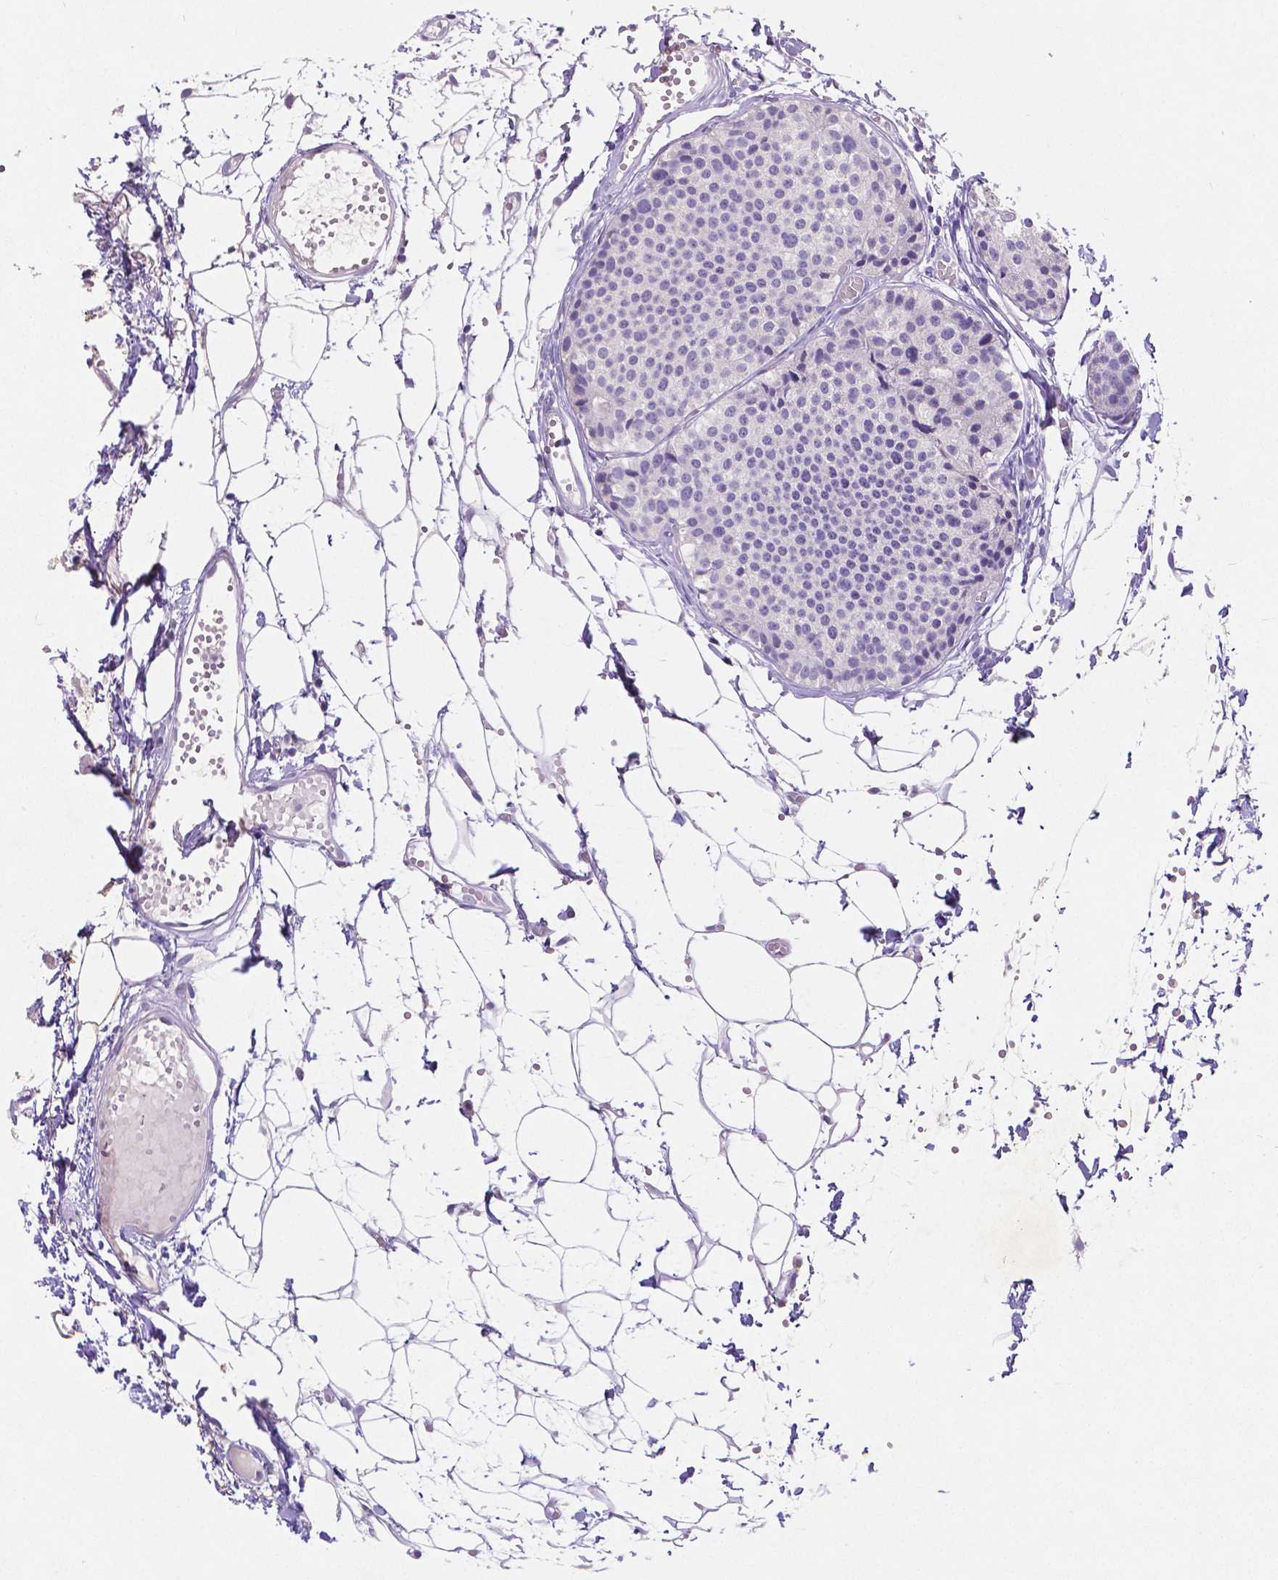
{"staining": {"intensity": "negative", "quantity": "none", "location": "none"}, "tissue": "carcinoid", "cell_type": "Tumor cells", "image_type": "cancer", "snomed": [{"axis": "morphology", "description": "Carcinoid, malignant, NOS"}, {"axis": "topography", "description": "Small intestine"}], "caption": "Micrograph shows no protein expression in tumor cells of carcinoid tissue.", "gene": "SATB2", "patient": {"sex": "female", "age": 65}}